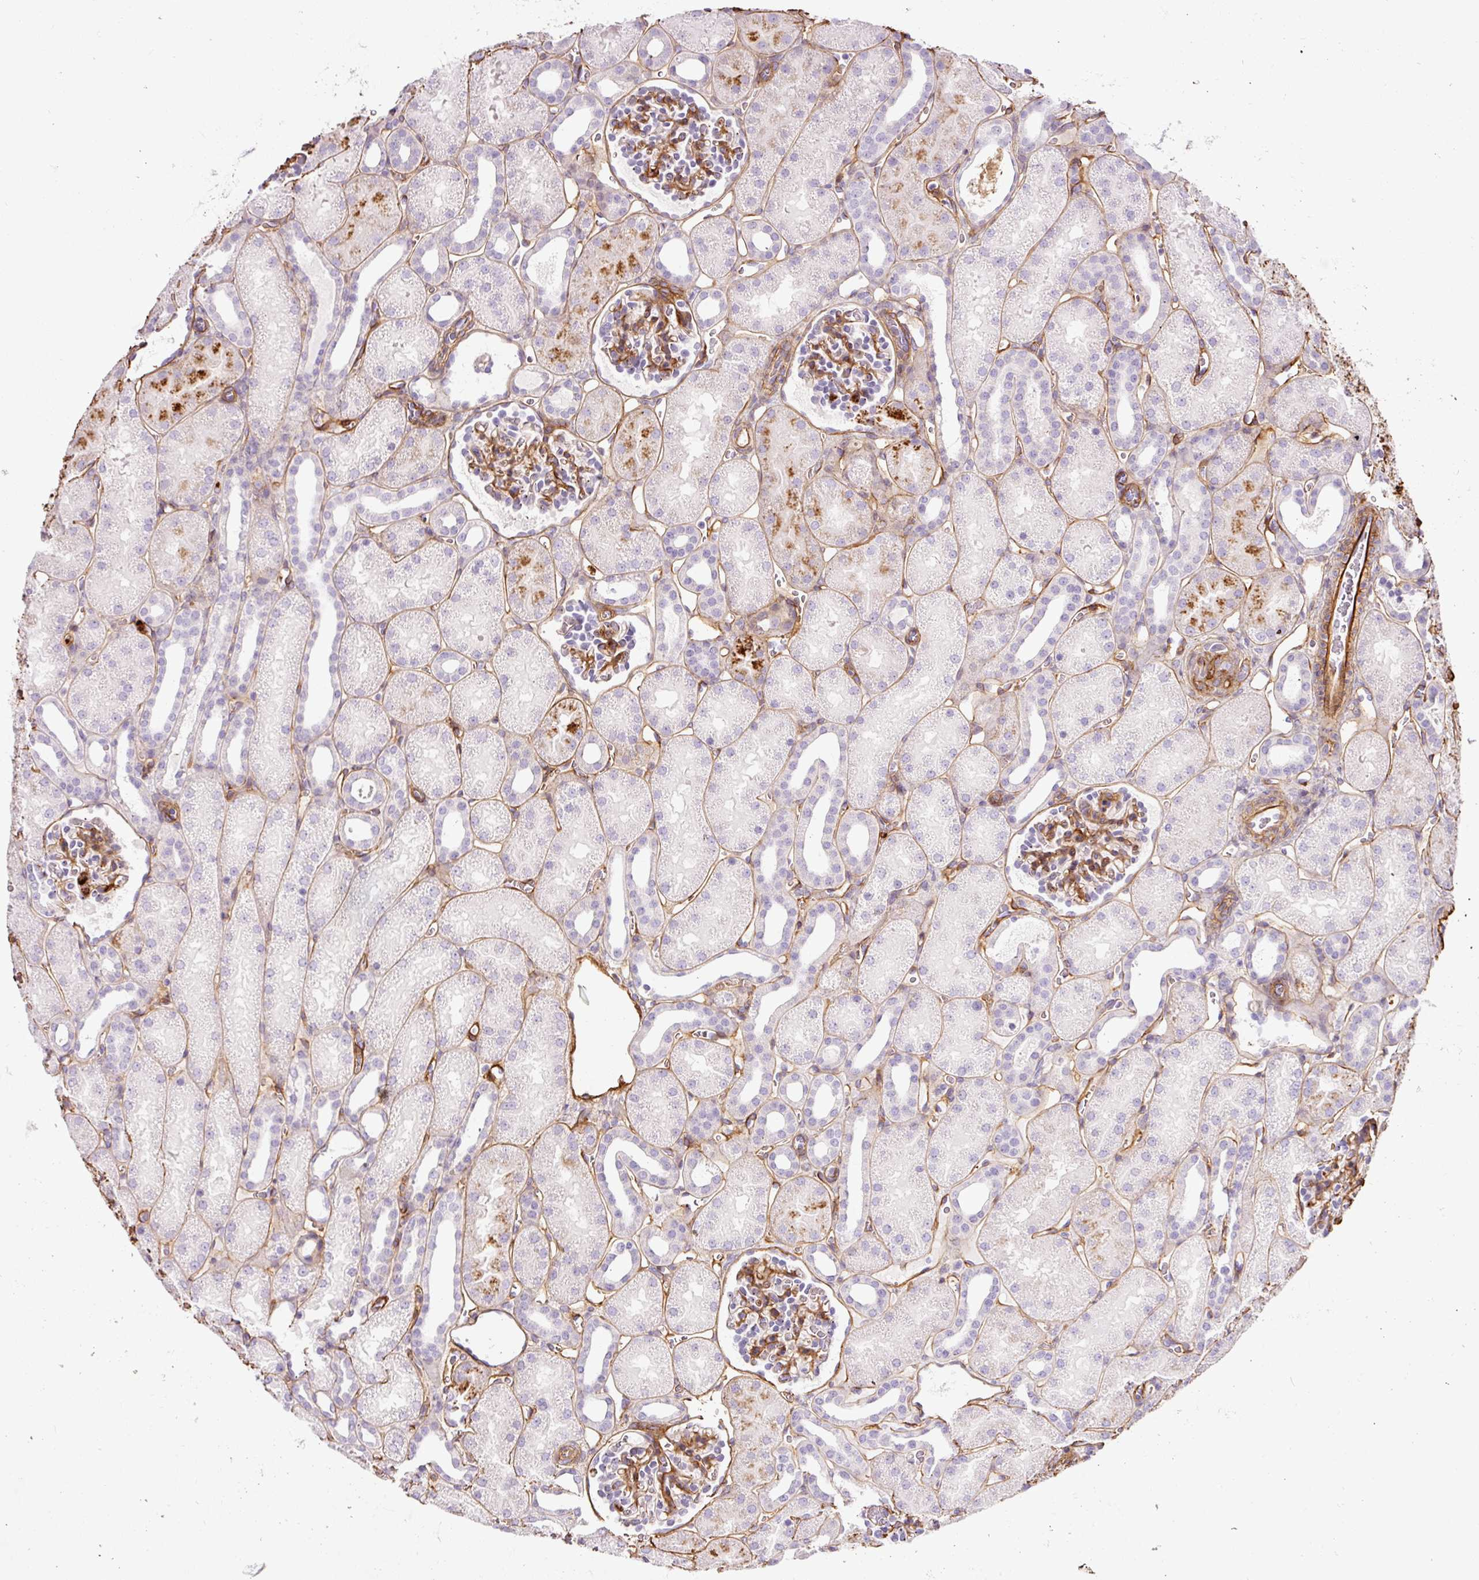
{"staining": {"intensity": "moderate", "quantity": "25%-75%", "location": "cytoplasmic/membranous"}, "tissue": "kidney", "cell_type": "Cells in glomeruli", "image_type": "normal", "snomed": [{"axis": "morphology", "description": "Normal tissue, NOS"}, {"axis": "topography", "description": "Kidney"}], "caption": "Brown immunohistochemical staining in benign human kidney shows moderate cytoplasmic/membranous positivity in about 25%-75% of cells in glomeruli.", "gene": "LOXL4", "patient": {"sex": "male", "age": 2}}